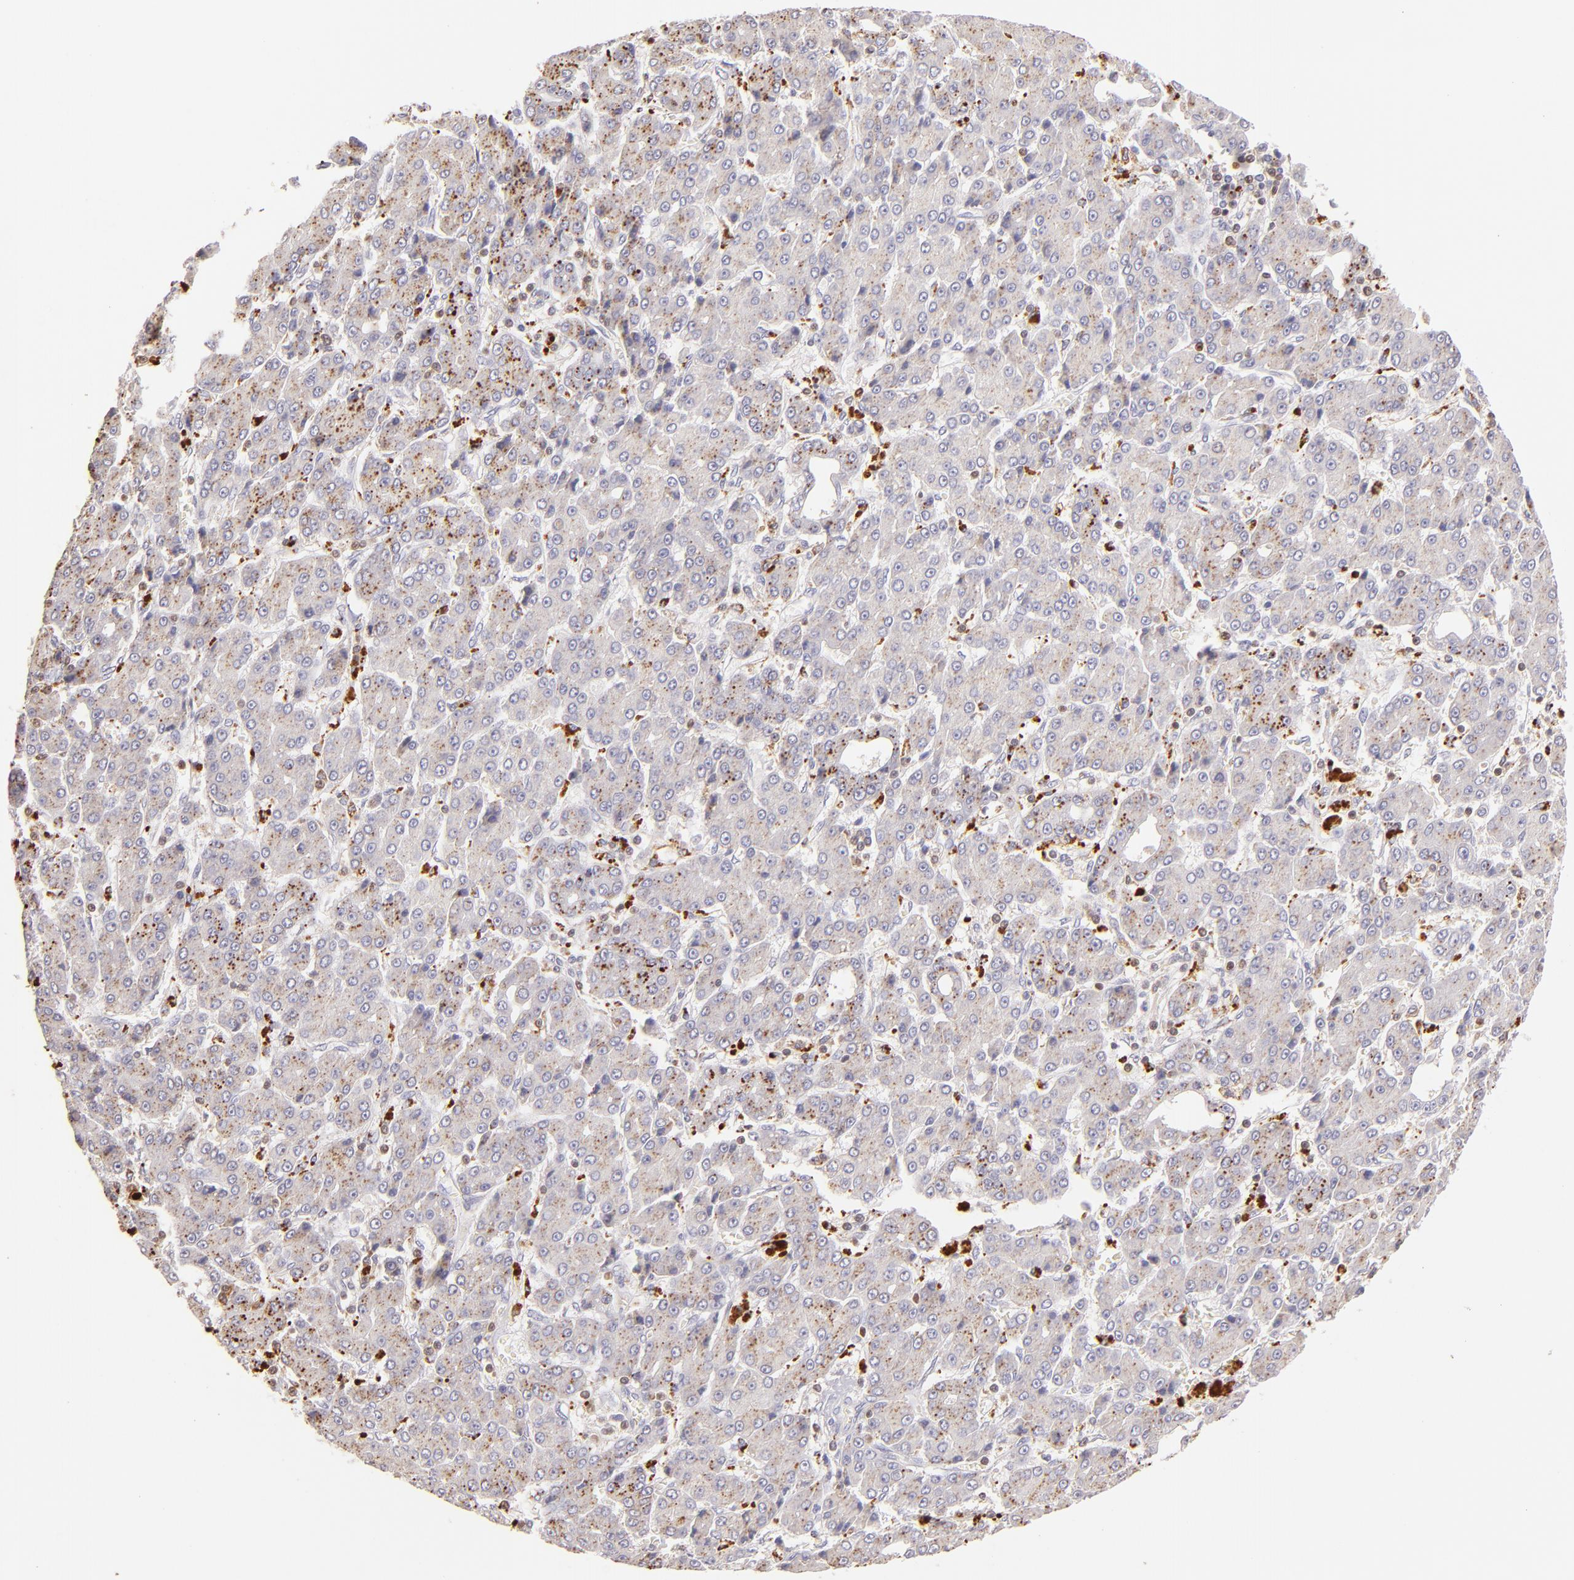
{"staining": {"intensity": "moderate", "quantity": "25%-75%", "location": "cytoplasmic/membranous"}, "tissue": "liver cancer", "cell_type": "Tumor cells", "image_type": "cancer", "snomed": [{"axis": "morphology", "description": "Carcinoma, Hepatocellular, NOS"}, {"axis": "topography", "description": "Liver"}], "caption": "A brown stain highlights moderate cytoplasmic/membranous positivity of a protein in human liver cancer (hepatocellular carcinoma) tumor cells.", "gene": "ZAP70", "patient": {"sex": "male", "age": 69}}